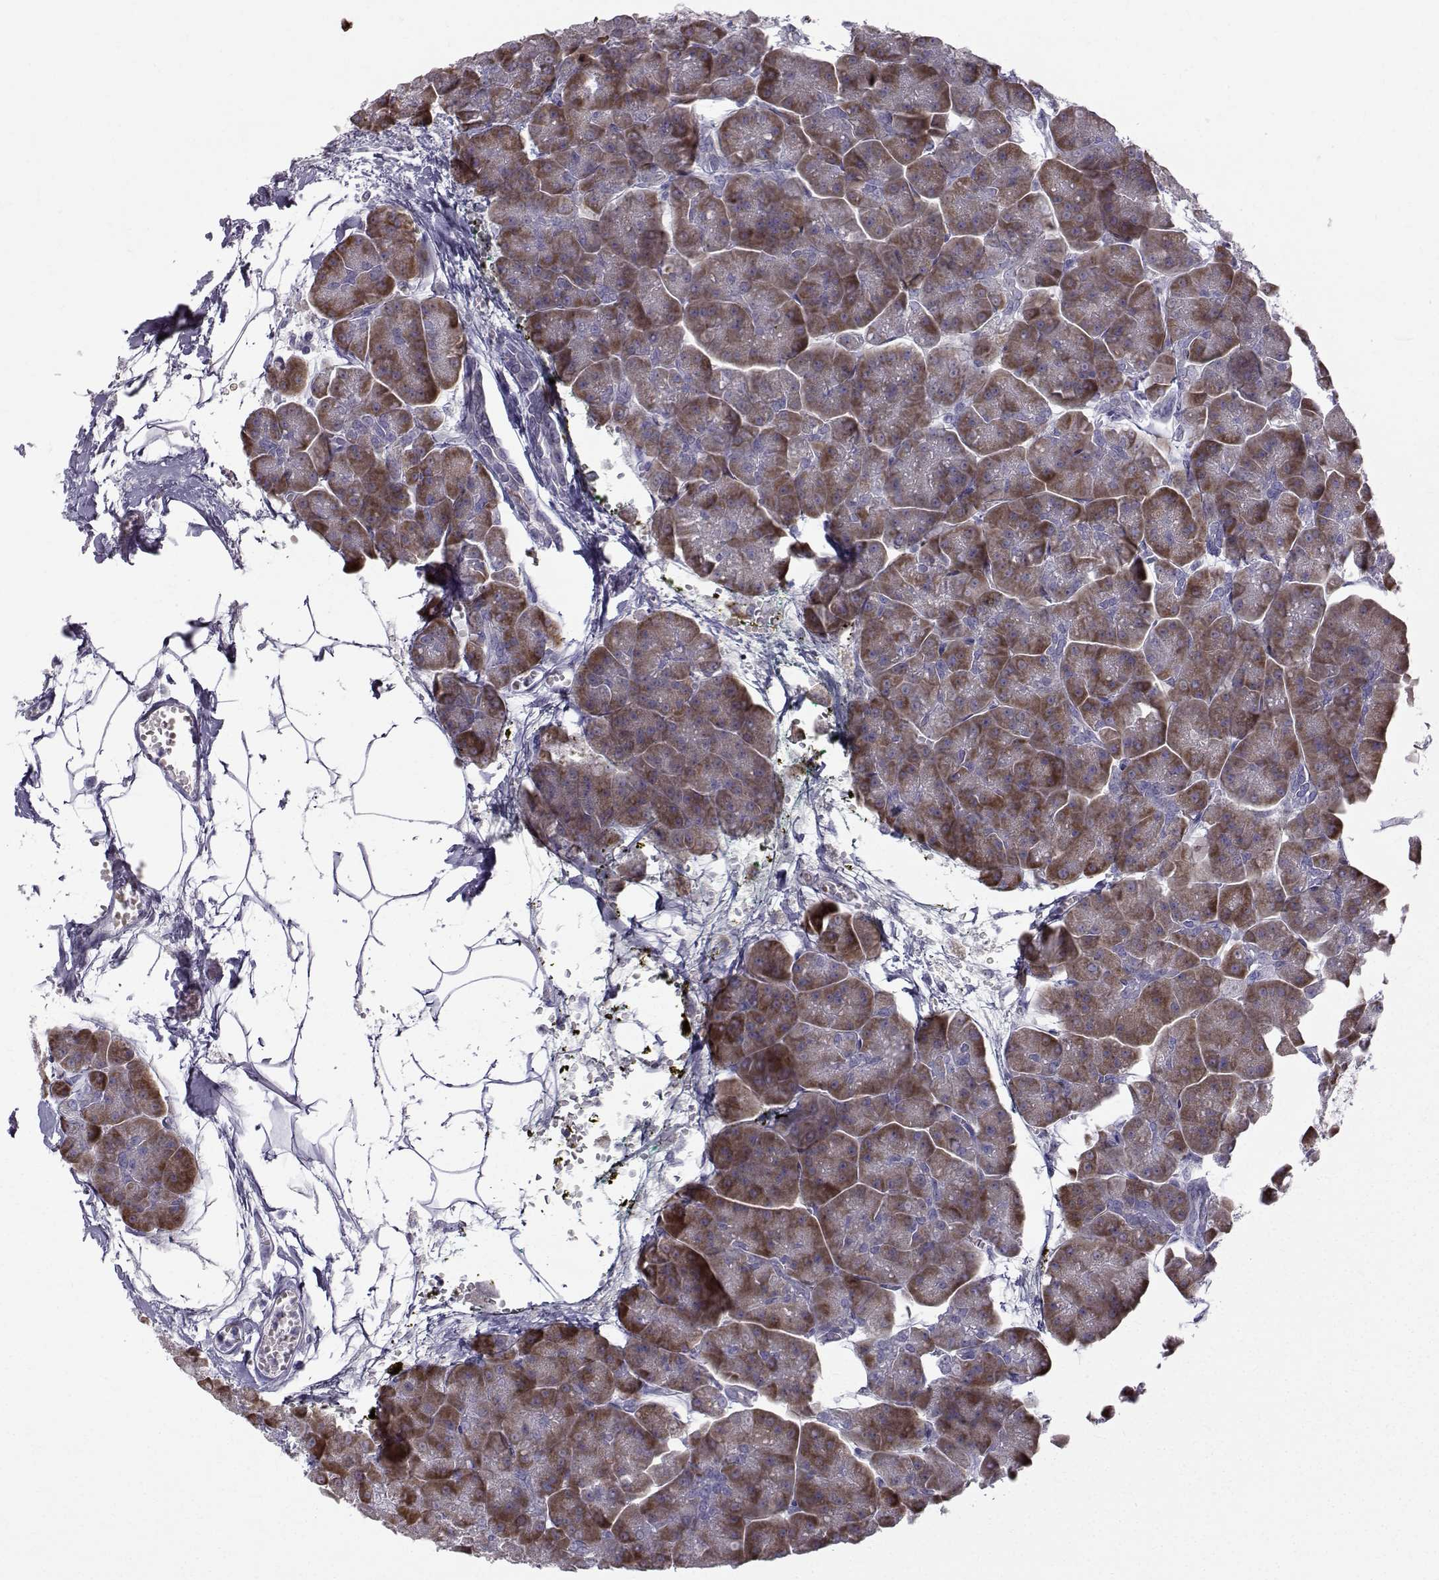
{"staining": {"intensity": "moderate", "quantity": ">75%", "location": "cytoplasmic/membranous"}, "tissue": "pancreas", "cell_type": "Exocrine glandular cells", "image_type": "normal", "snomed": [{"axis": "morphology", "description": "Normal tissue, NOS"}, {"axis": "topography", "description": "Adipose tissue"}, {"axis": "topography", "description": "Pancreas"}, {"axis": "topography", "description": "Peripheral nerve tissue"}], "caption": "This is an image of immunohistochemistry staining of benign pancreas, which shows moderate staining in the cytoplasmic/membranous of exocrine glandular cells.", "gene": "ROPN1B", "patient": {"sex": "female", "age": 58}}